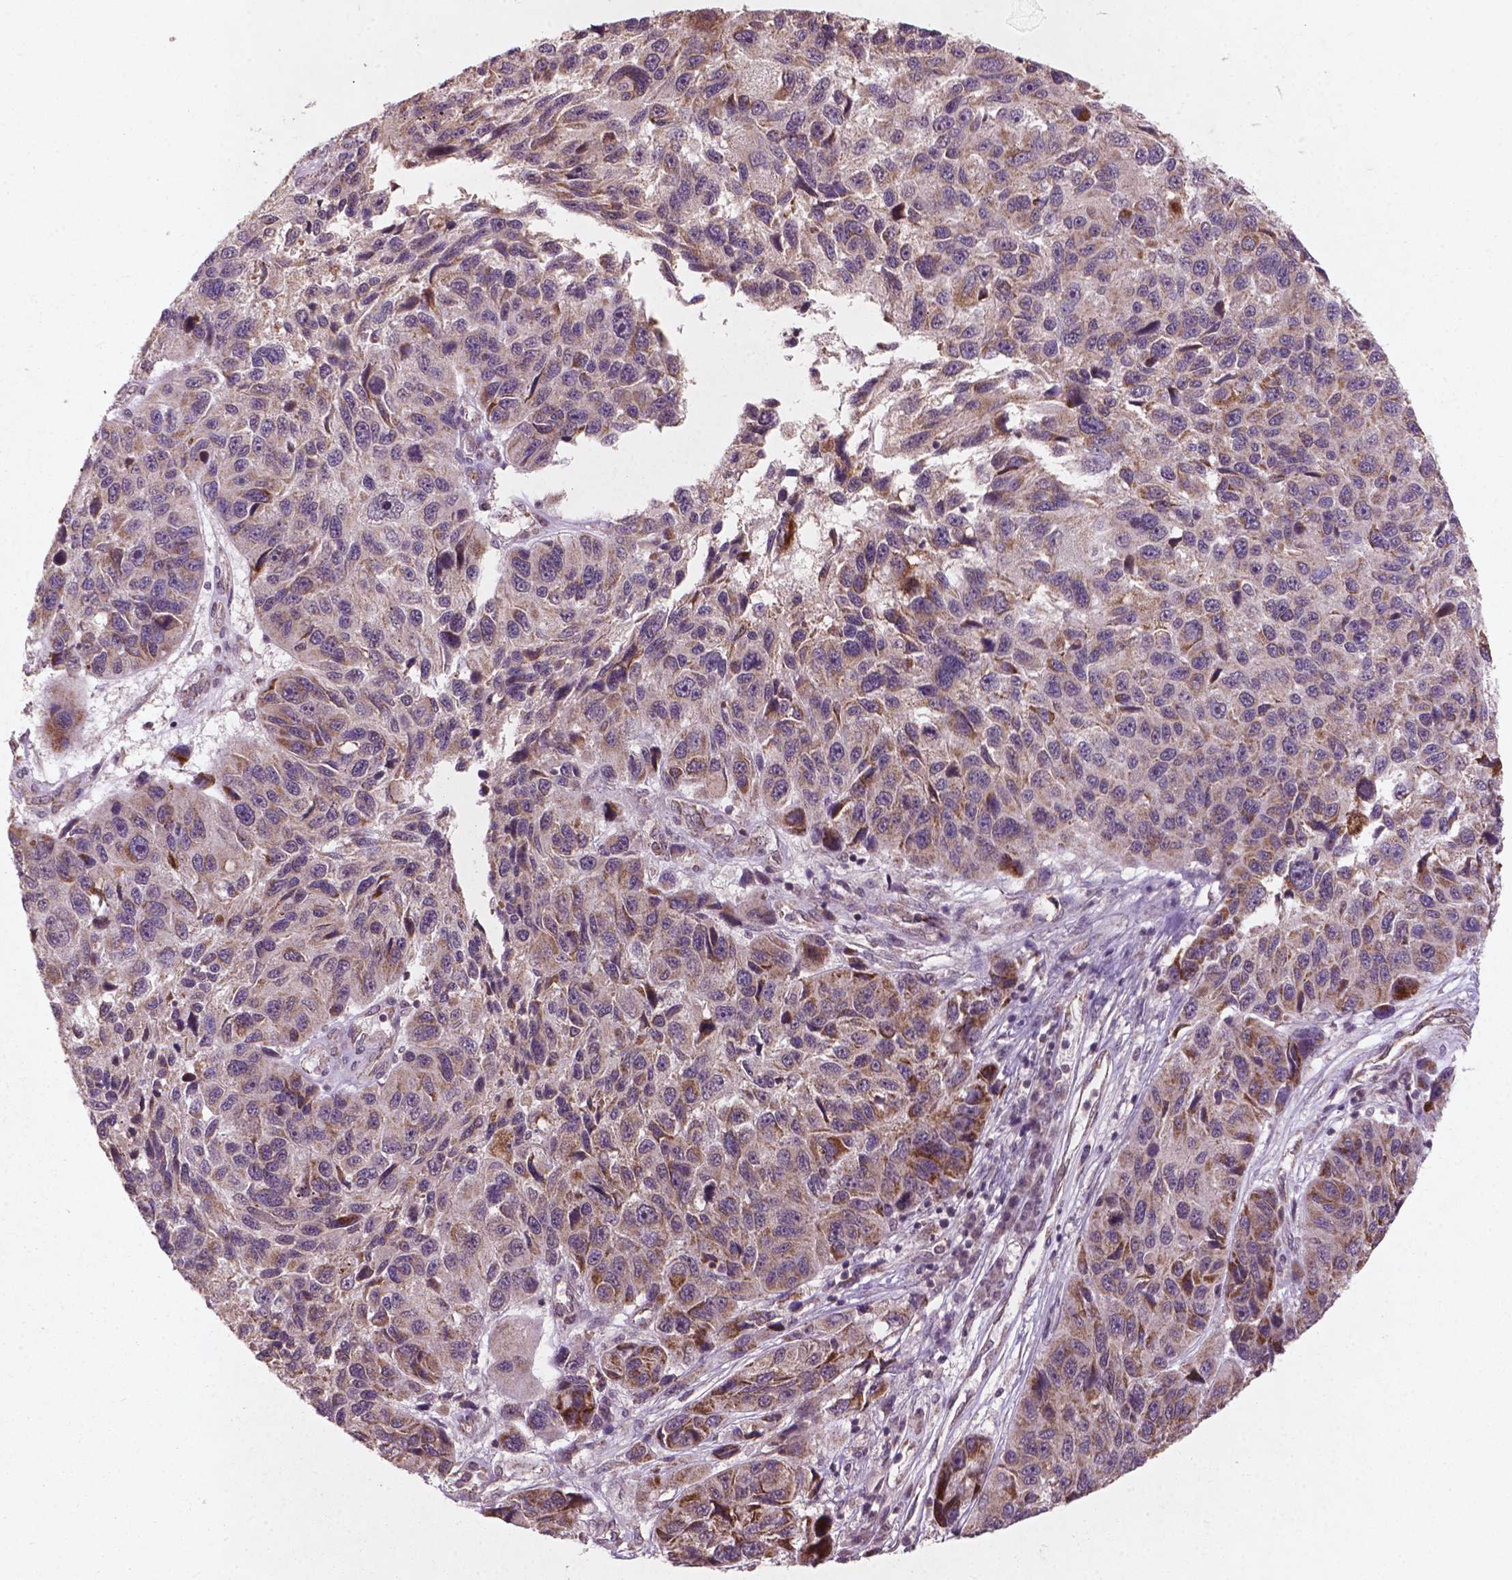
{"staining": {"intensity": "moderate", "quantity": "<25%", "location": "cytoplasmic/membranous"}, "tissue": "melanoma", "cell_type": "Tumor cells", "image_type": "cancer", "snomed": [{"axis": "morphology", "description": "Malignant melanoma, NOS"}, {"axis": "topography", "description": "Skin"}], "caption": "DAB immunohistochemical staining of malignant melanoma reveals moderate cytoplasmic/membranous protein expression in approximately <25% of tumor cells.", "gene": "SMAD2", "patient": {"sex": "male", "age": 53}}